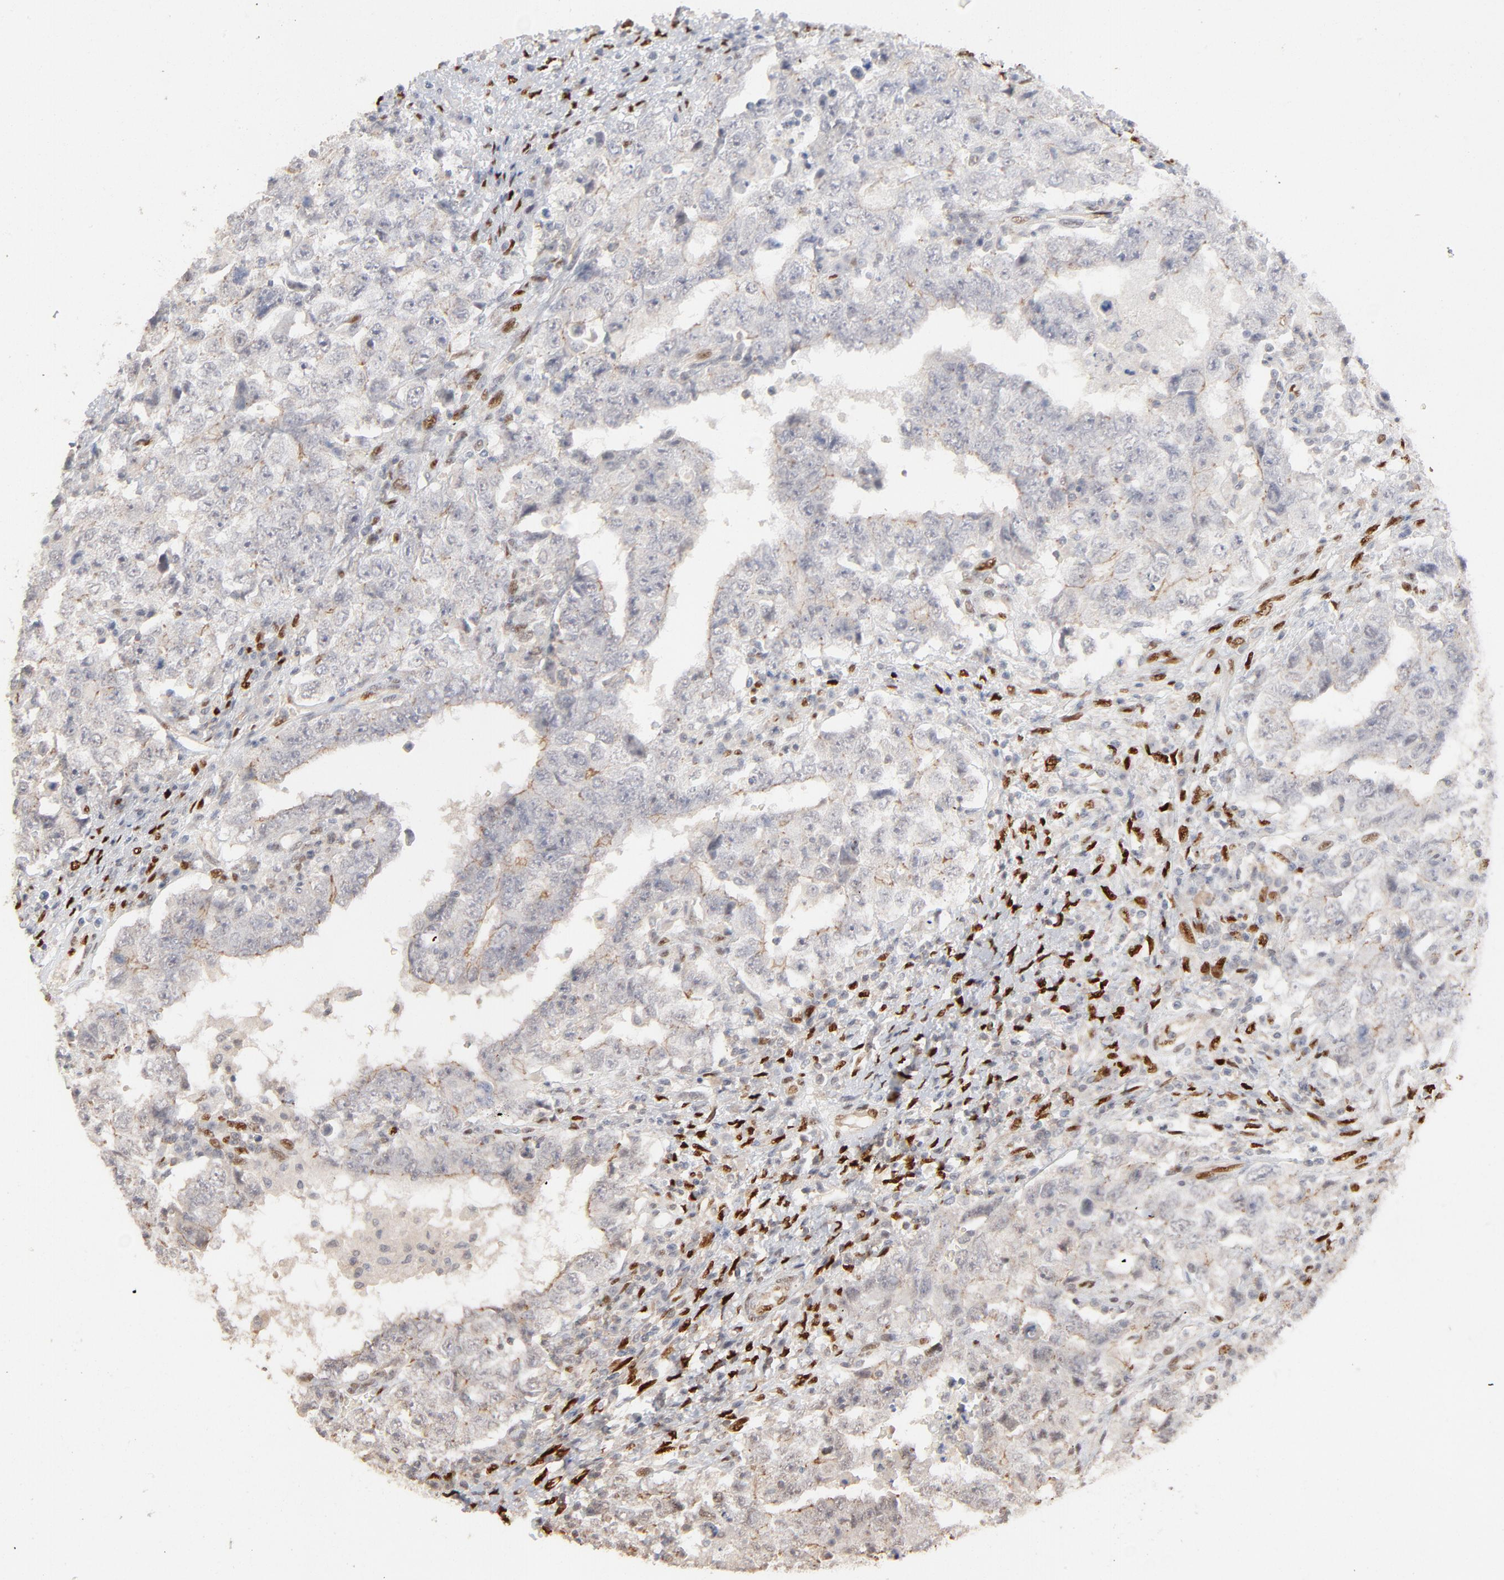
{"staining": {"intensity": "negative", "quantity": "none", "location": "none"}, "tissue": "testis cancer", "cell_type": "Tumor cells", "image_type": "cancer", "snomed": [{"axis": "morphology", "description": "Carcinoma, Embryonal, NOS"}, {"axis": "topography", "description": "Testis"}], "caption": "Tumor cells are negative for brown protein staining in testis embryonal carcinoma.", "gene": "NFIB", "patient": {"sex": "male", "age": 26}}